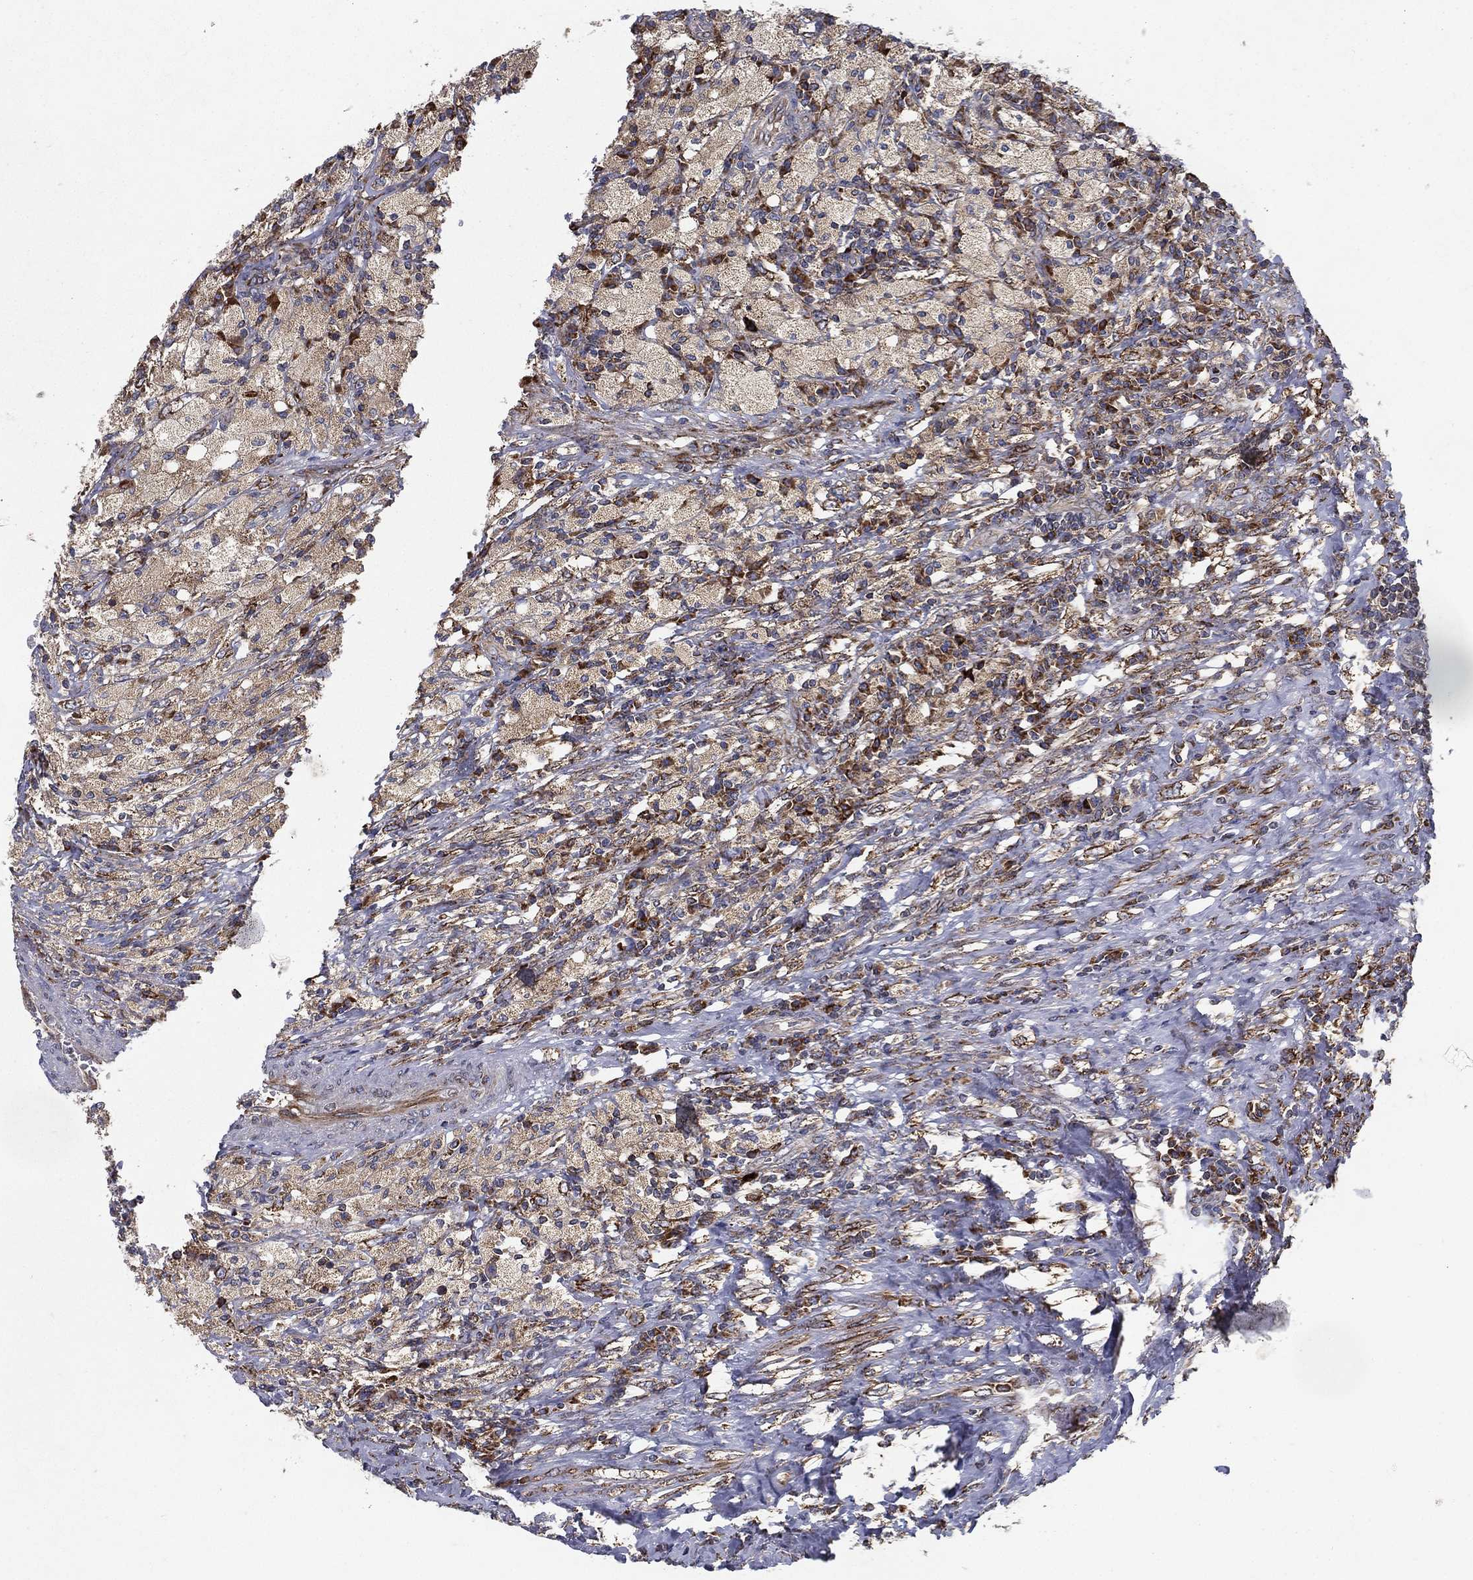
{"staining": {"intensity": "moderate", "quantity": "25%-75%", "location": "cytoplasmic/membranous"}, "tissue": "testis cancer", "cell_type": "Tumor cells", "image_type": "cancer", "snomed": [{"axis": "morphology", "description": "Necrosis, NOS"}, {"axis": "morphology", "description": "Carcinoma, Embryonal, NOS"}, {"axis": "topography", "description": "Testis"}], "caption": "Immunohistochemical staining of testis cancer (embryonal carcinoma) reveals medium levels of moderate cytoplasmic/membranous positivity in approximately 25%-75% of tumor cells.", "gene": "MT-CYB", "patient": {"sex": "male", "age": 19}}